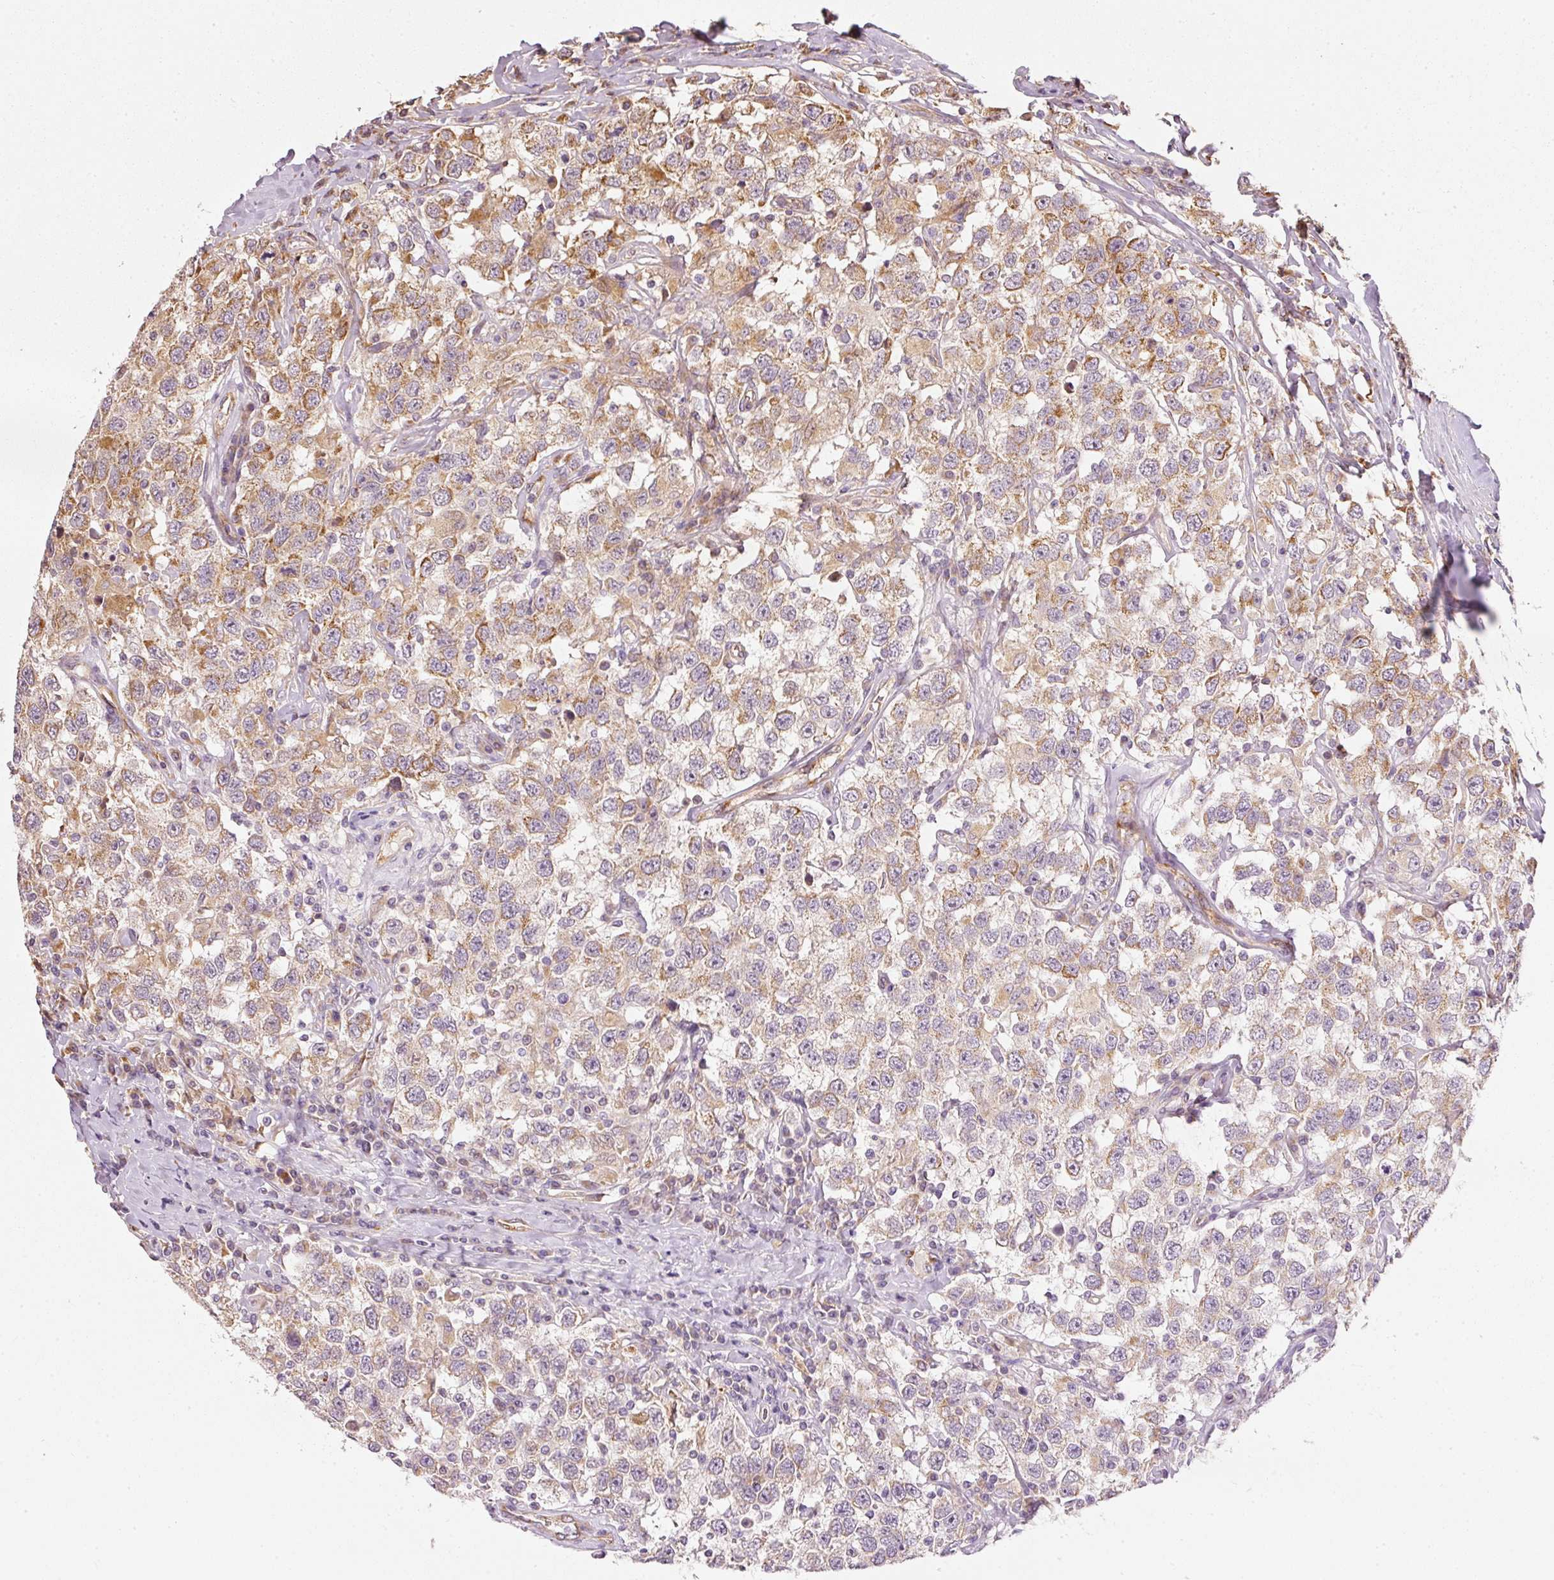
{"staining": {"intensity": "moderate", "quantity": "25%-75%", "location": "cytoplasmic/membranous"}, "tissue": "testis cancer", "cell_type": "Tumor cells", "image_type": "cancer", "snomed": [{"axis": "morphology", "description": "Seminoma, NOS"}, {"axis": "topography", "description": "Testis"}], "caption": "Moderate cytoplasmic/membranous staining for a protein is appreciated in about 25%-75% of tumor cells of testis cancer (seminoma) using immunohistochemistry (IHC).", "gene": "MTHFD1L", "patient": {"sex": "male", "age": 41}}